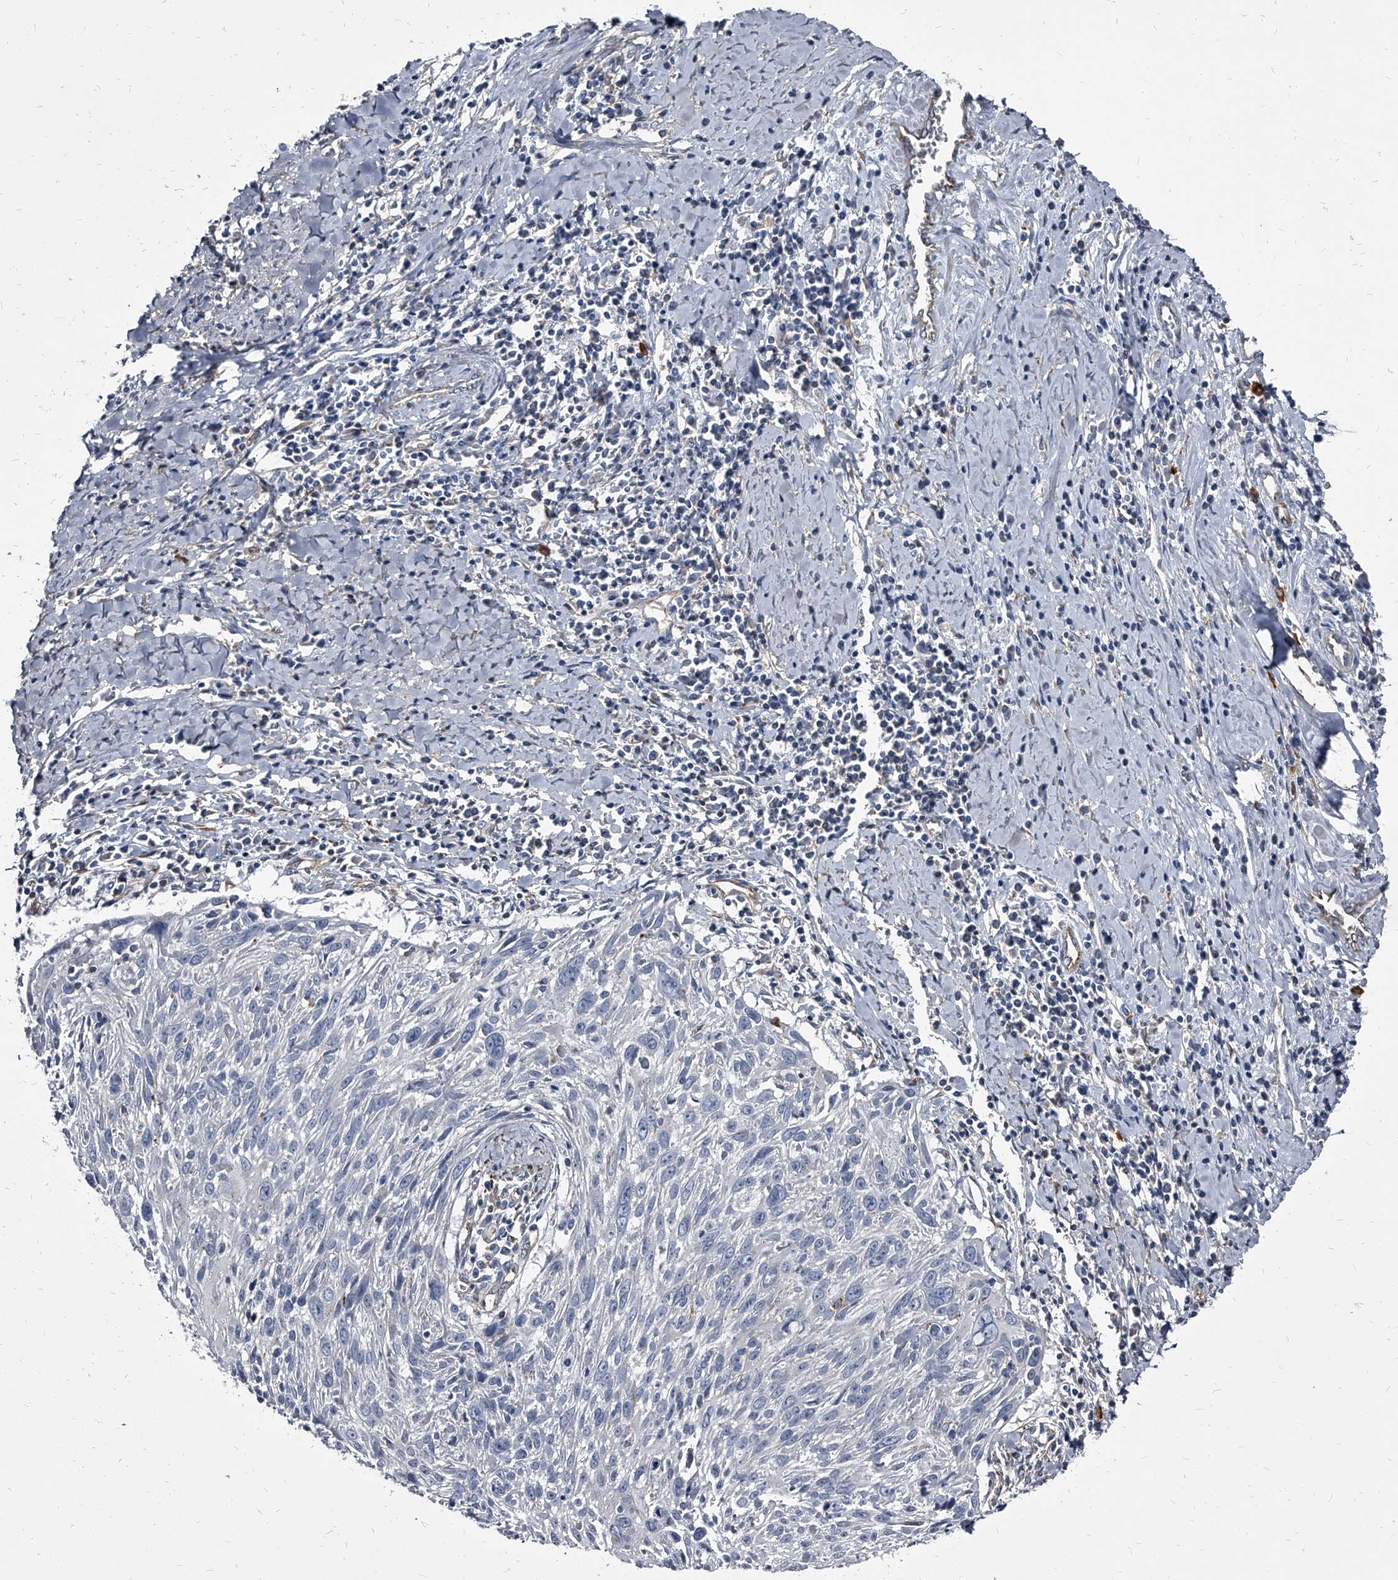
{"staining": {"intensity": "negative", "quantity": "none", "location": "none"}, "tissue": "cervical cancer", "cell_type": "Tumor cells", "image_type": "cancer", "snomed": [{"axis": "morphology", "description": "Squamous cell carcinoma, NOS"}, {"axis": "topography", "description": "Cervix"}], "caption": "Cervical cancer (squamous cell carcinoma) was stained to show a protein in brown. There is no significant positivity in tumor cells.", "gene": "PGLYRP3", "patient": {"sex": "female", "age": 51}}